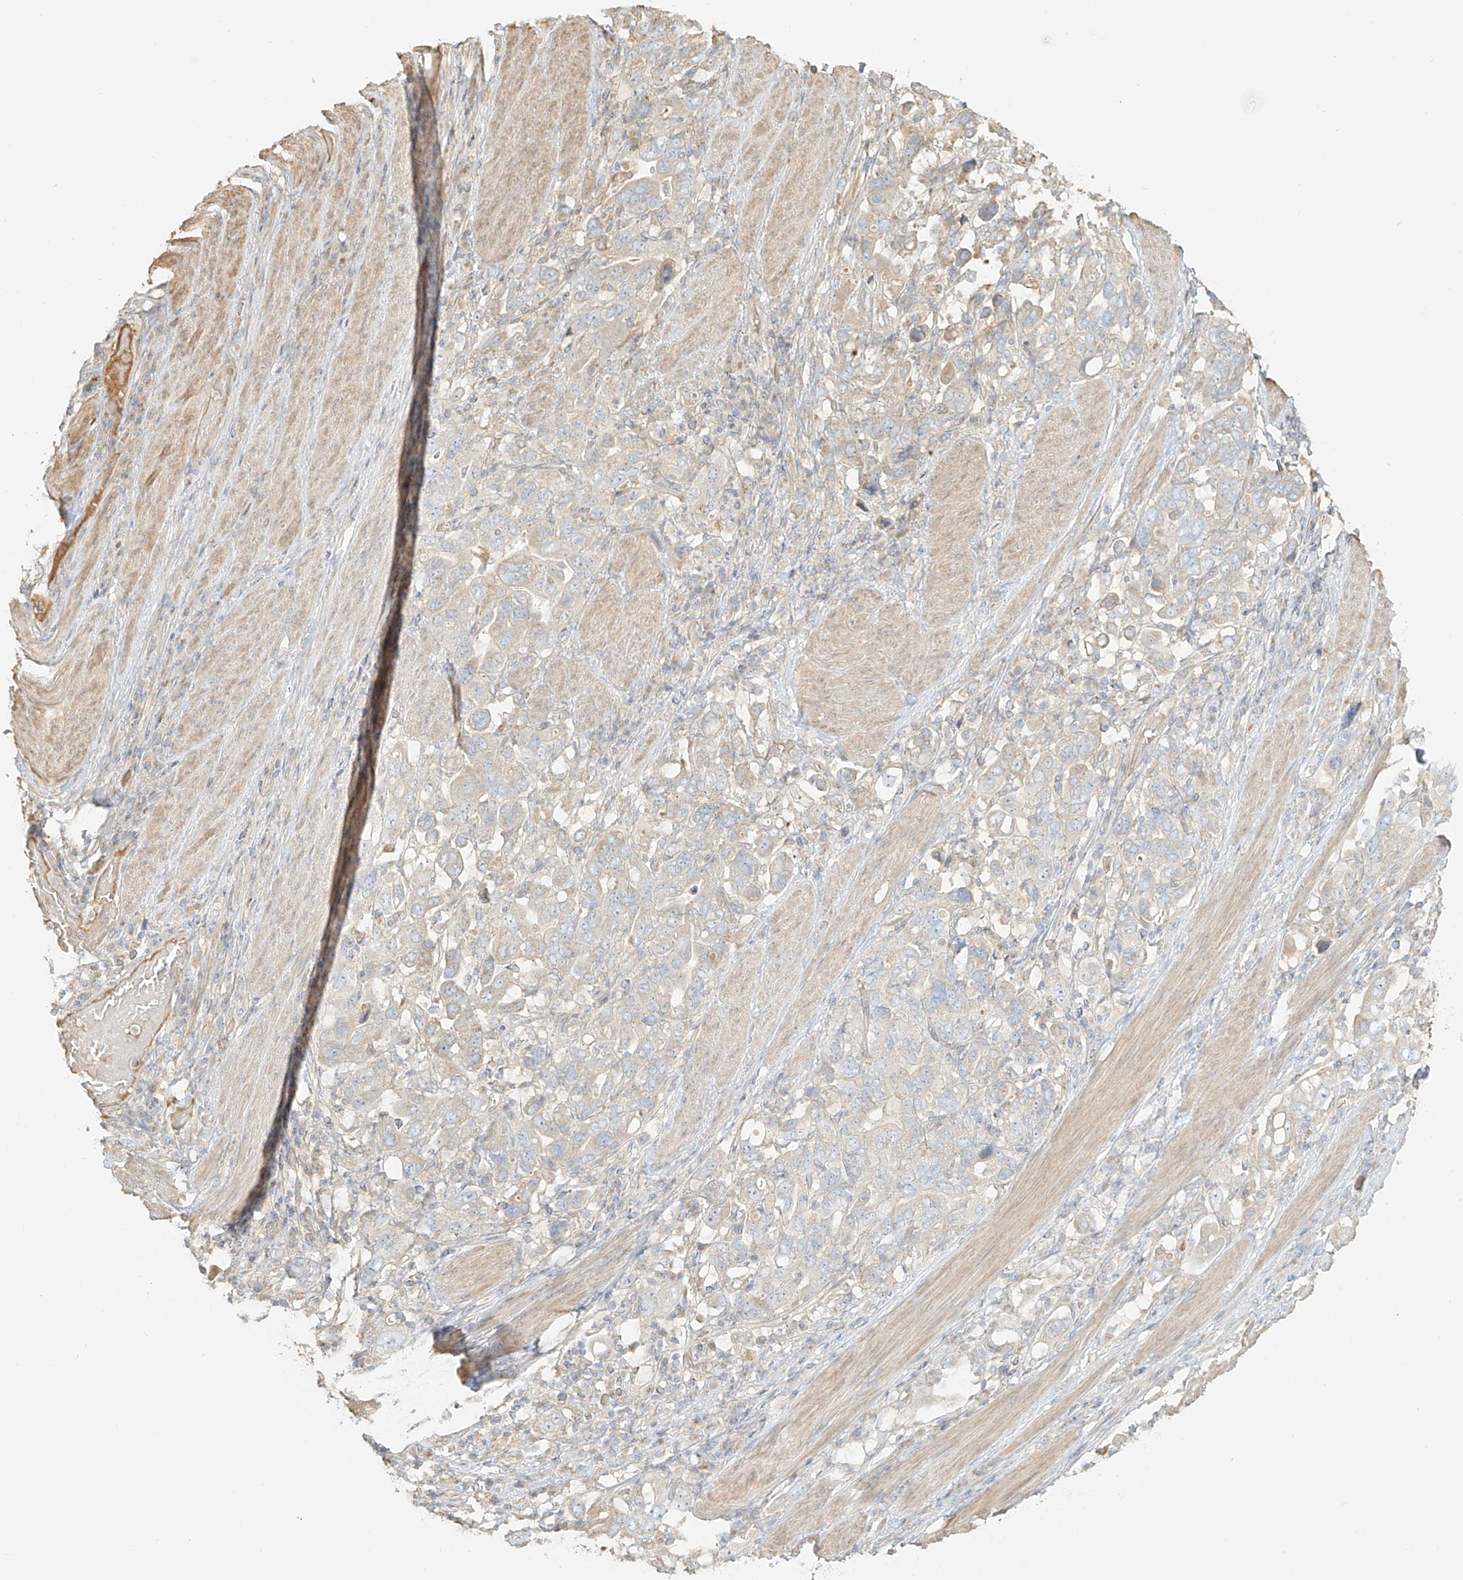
{"staining": {"intensity": "weak", "quantity": "<25%", "location": "cytoplasmic/membranous"}, "tissue": "stomach cancer", "cell_type": "Tumor cells", "image_type": "cancer", "snomed": [{"axis": "morphology", "description": "Adenocarcinoma, NOS"}, {"axis": "topography", "description": "Stomach, upper"}], "caption": "Photomicrograph shows no significant protein expression in tumor cells of stomach cancer.", "gene": "UPK1B", "patient": {"sex": "male", "age": 62}}